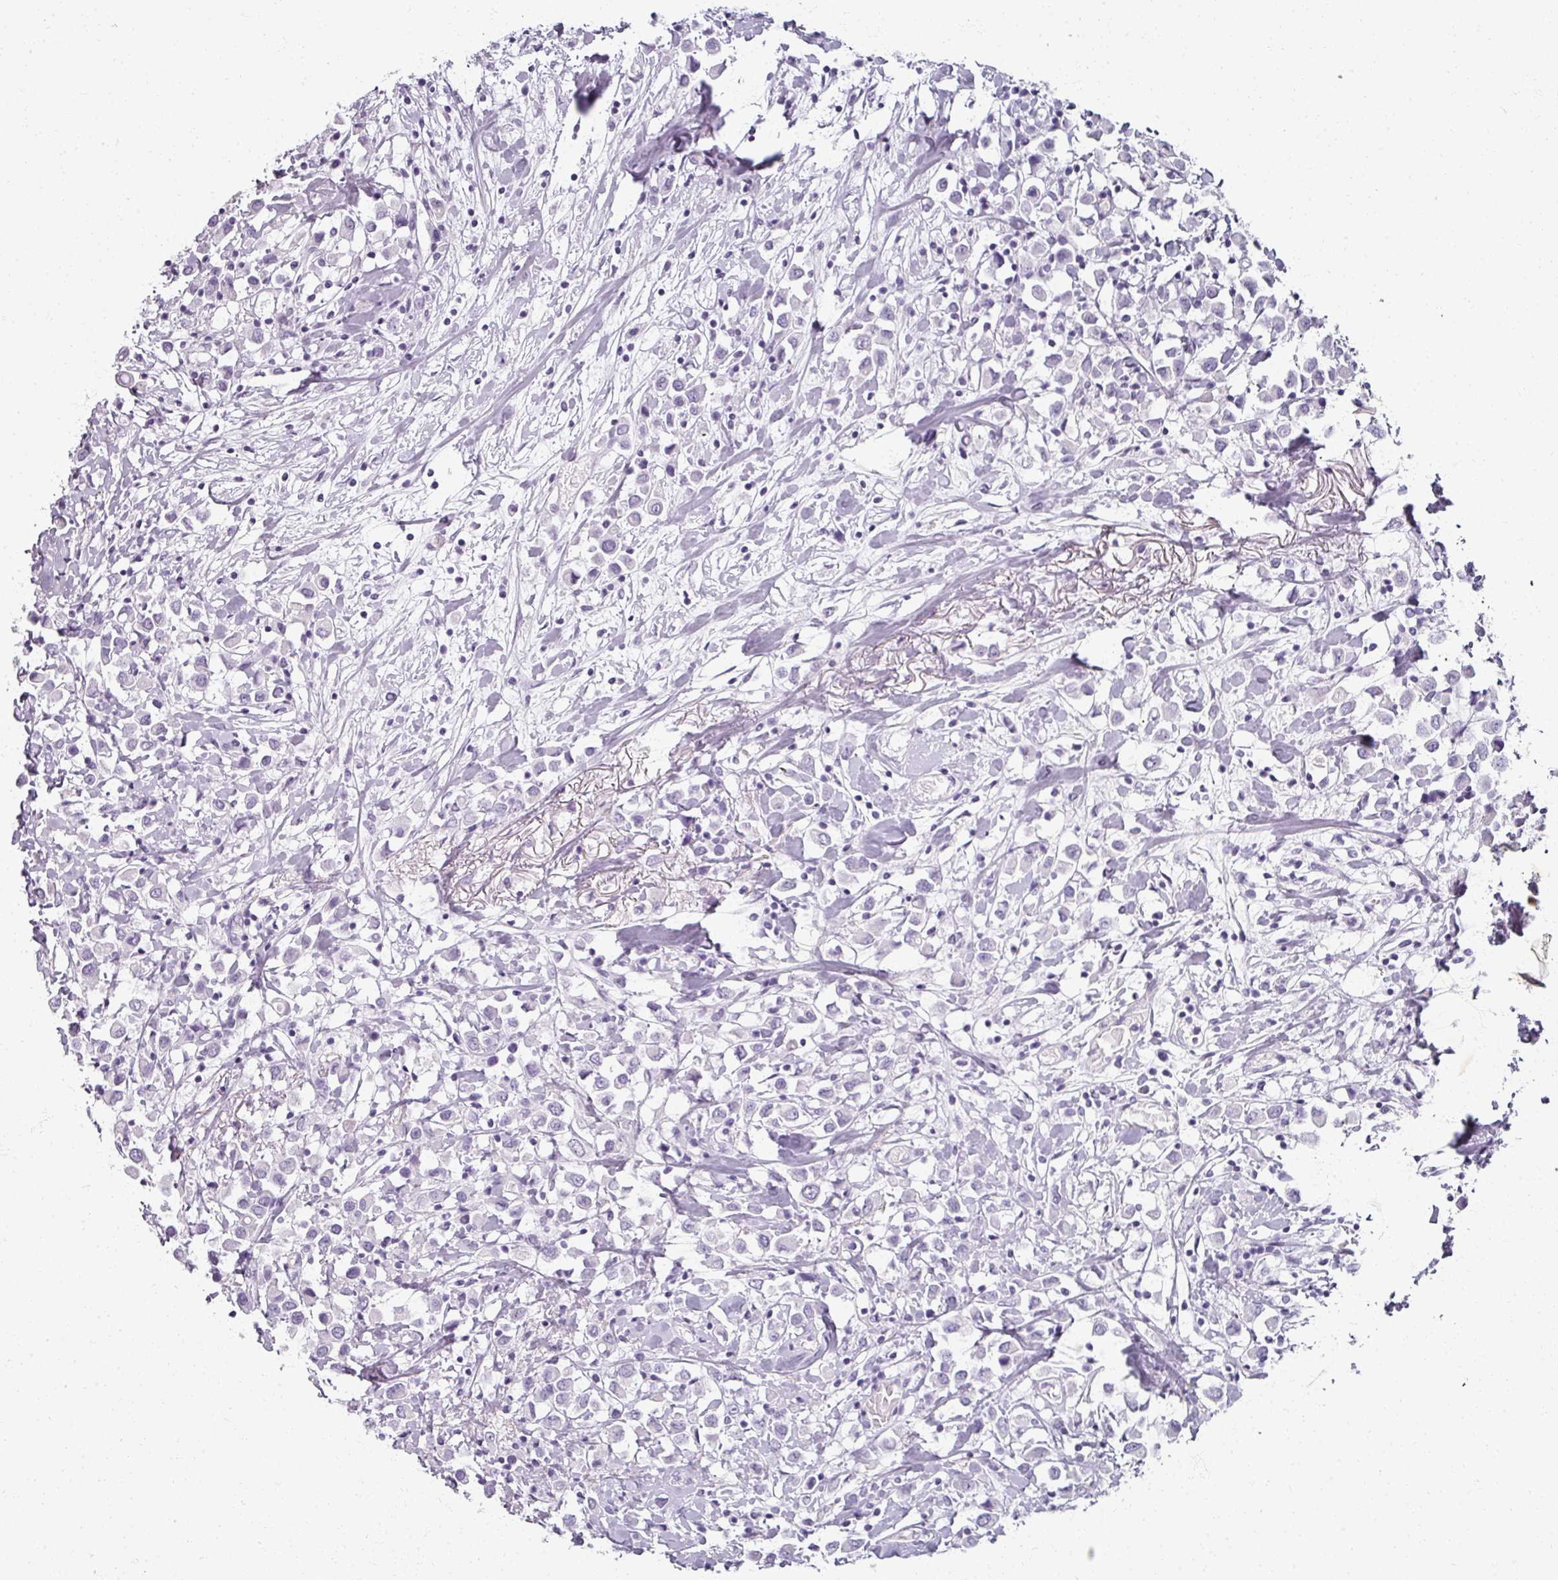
{"staining": {"intensity": "negative", "quantity": "none", "location": "none"}, "tissue": "breast cancer", "cell_type": "Tumor cells", "image_type": "cancer", "snomed": [{"axis": "morphology", "description": "Duct carcinoma"}, {"axis": "topography", "description": "Breast"}], "caption": "High power microscopy histopathology image of an immunohistochemistry photomicrograph of breast cancer (intraductal carcinoma), revealing no significant staining in tumor cells.", "gene": "REG3G", "patient": {"sex": "female", "age": 61}}